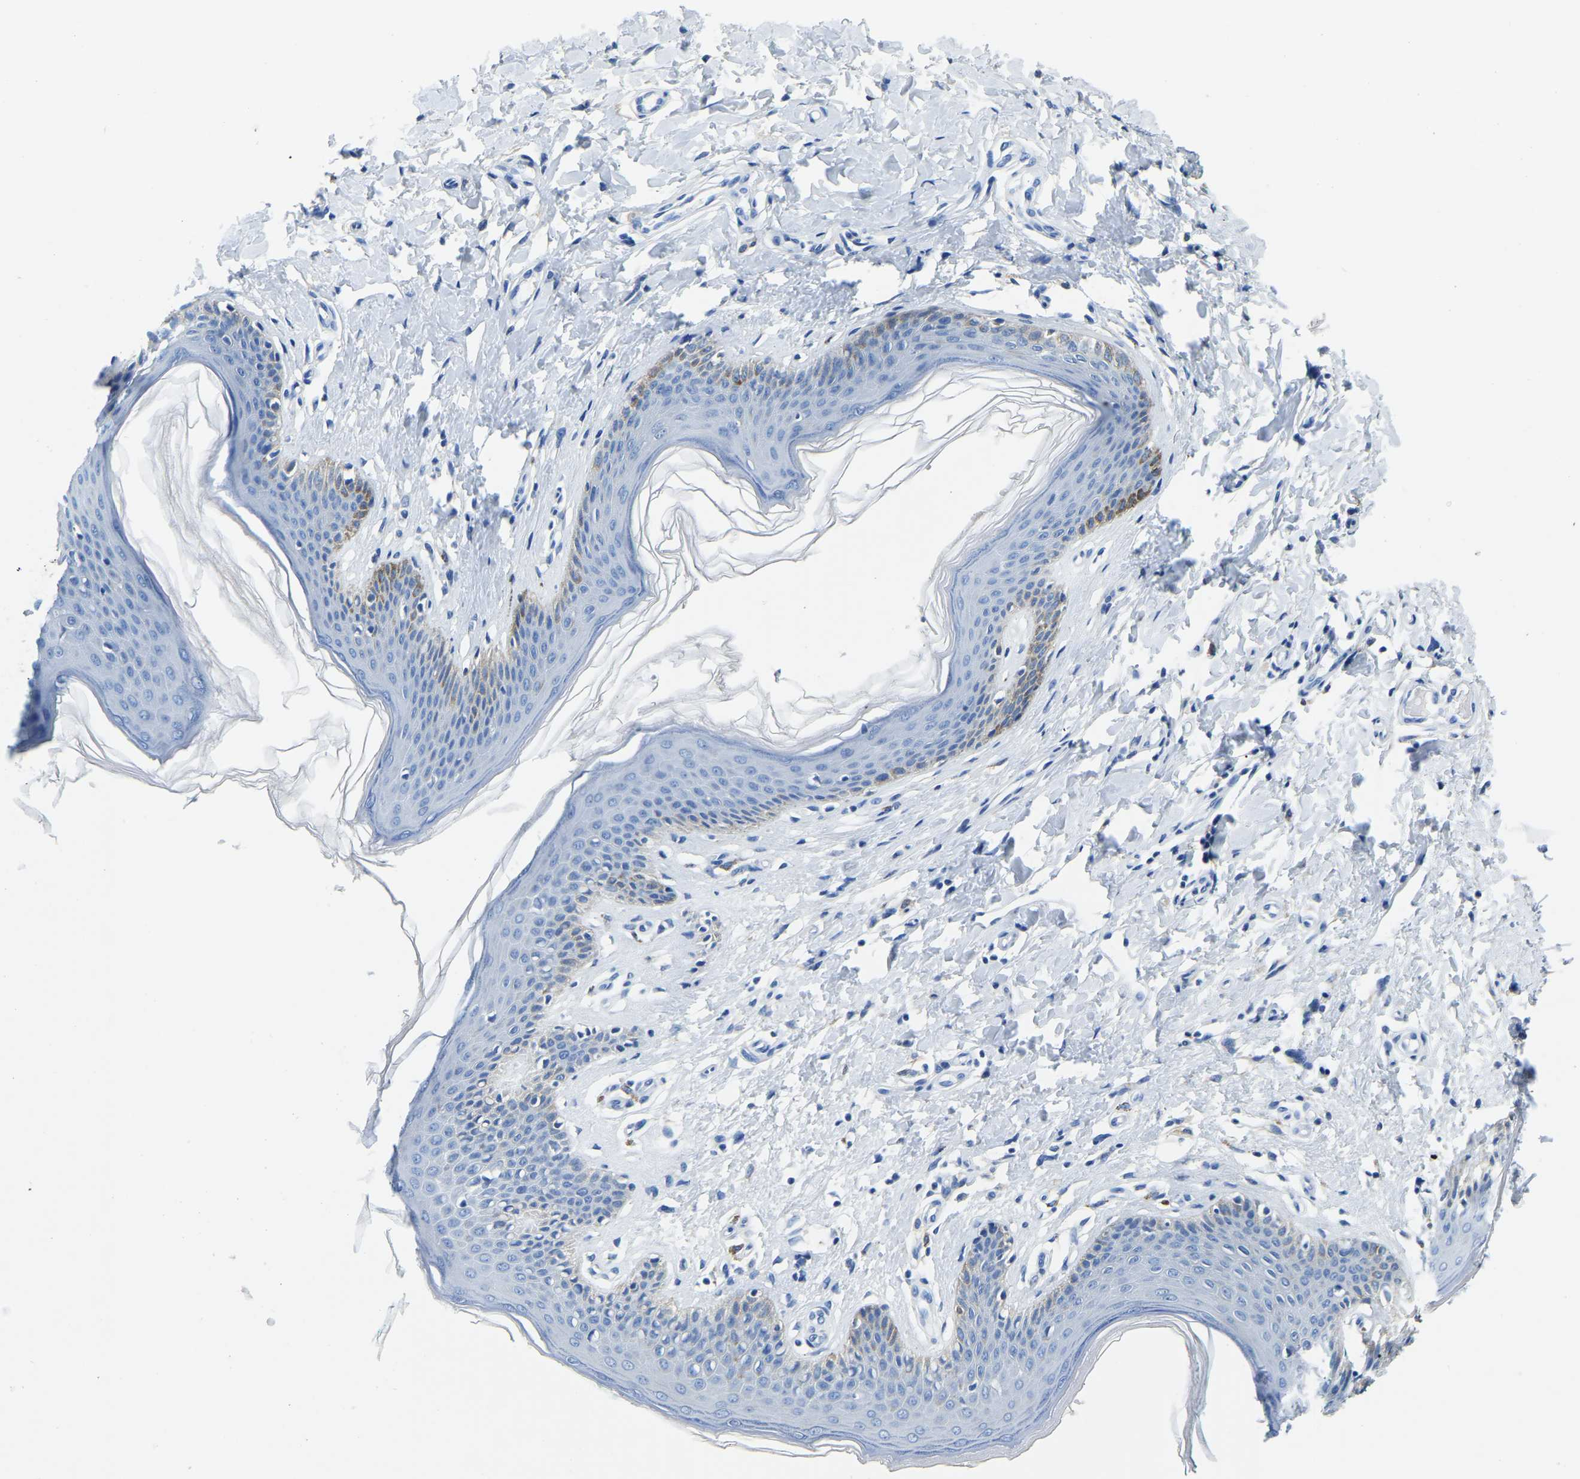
{"staining": {"intensity": "moderate", "quantity": "<25%", "location": "cytoplasmic/membranous"}, "tissue": "skin", "cell_type": "Epidermal cells", "image_type": "normal", "snomed": [{"axis": "morphology", "description": "Normal tissue, NOS"}, {"axis": "topography", "description": "Vulva"}], "caption": "Benign skin exhibits moderate cytoplasmic/membranous expression in about <25% of epidermal cells, visualized by immunohistochemistry. (brown staining indicates protein expression, while blue staining denotes nuclei).", "gene": "ZDHHC13", "patient": {"sex": "female", "age": 66}}